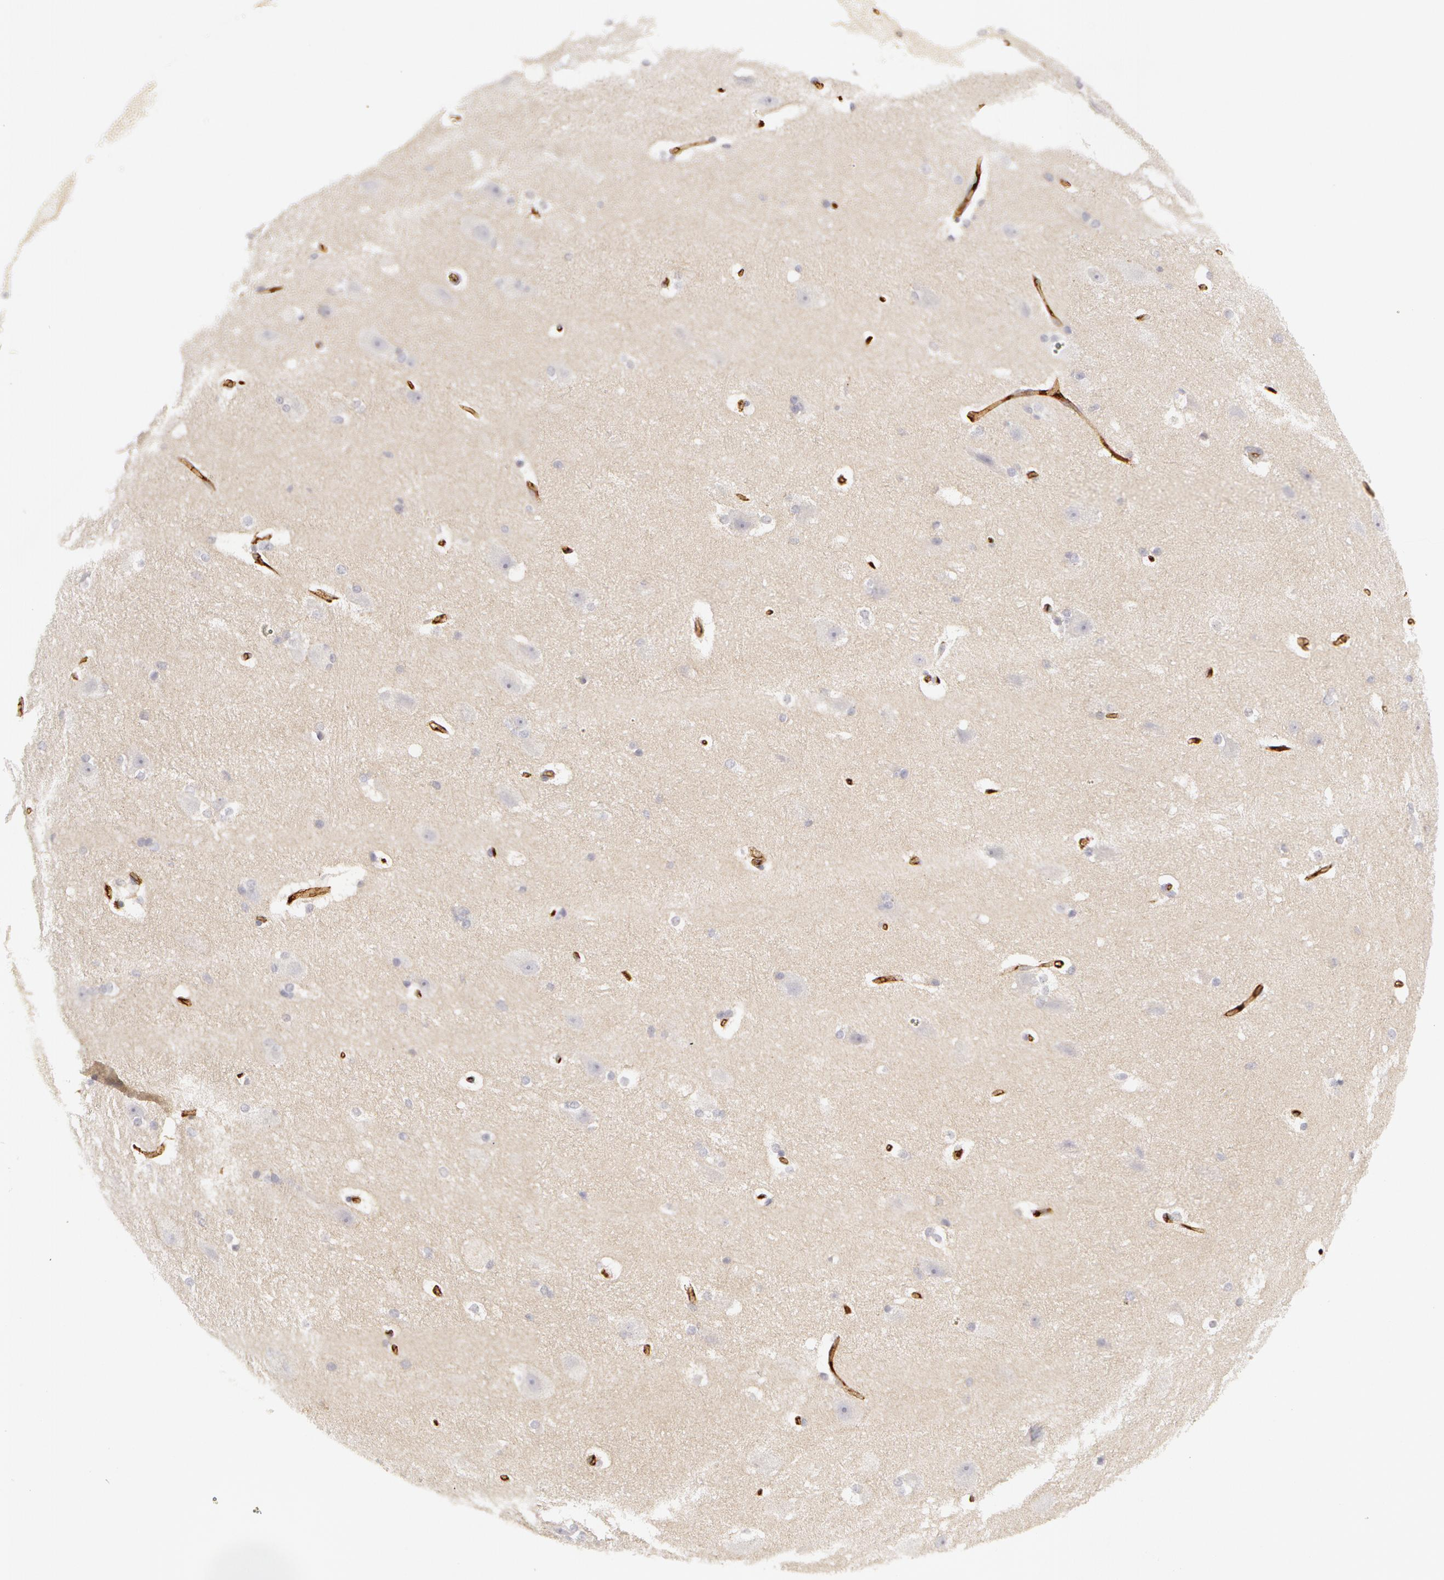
{"staining": {"intensity": "weak", "quantity": "25%-75%", "location": "cytoplasmic/membranous"}, "tissue": "hippocampus", "cell_type": "Glial cells", "image_type": "normal", "snomed": [{"axis": "morphology", "description": "Normal tissue, NOS"}, {"axis": "topography", "description": "Hippocampus"}], "caption": "Glial cells reveal low levels of weak cytoplasmic/membranous expression in approximately 25%-75% of cells in benign hippocampus.", "gene": "ABCB1", "patient": {"sex": "female", "age": 19}}